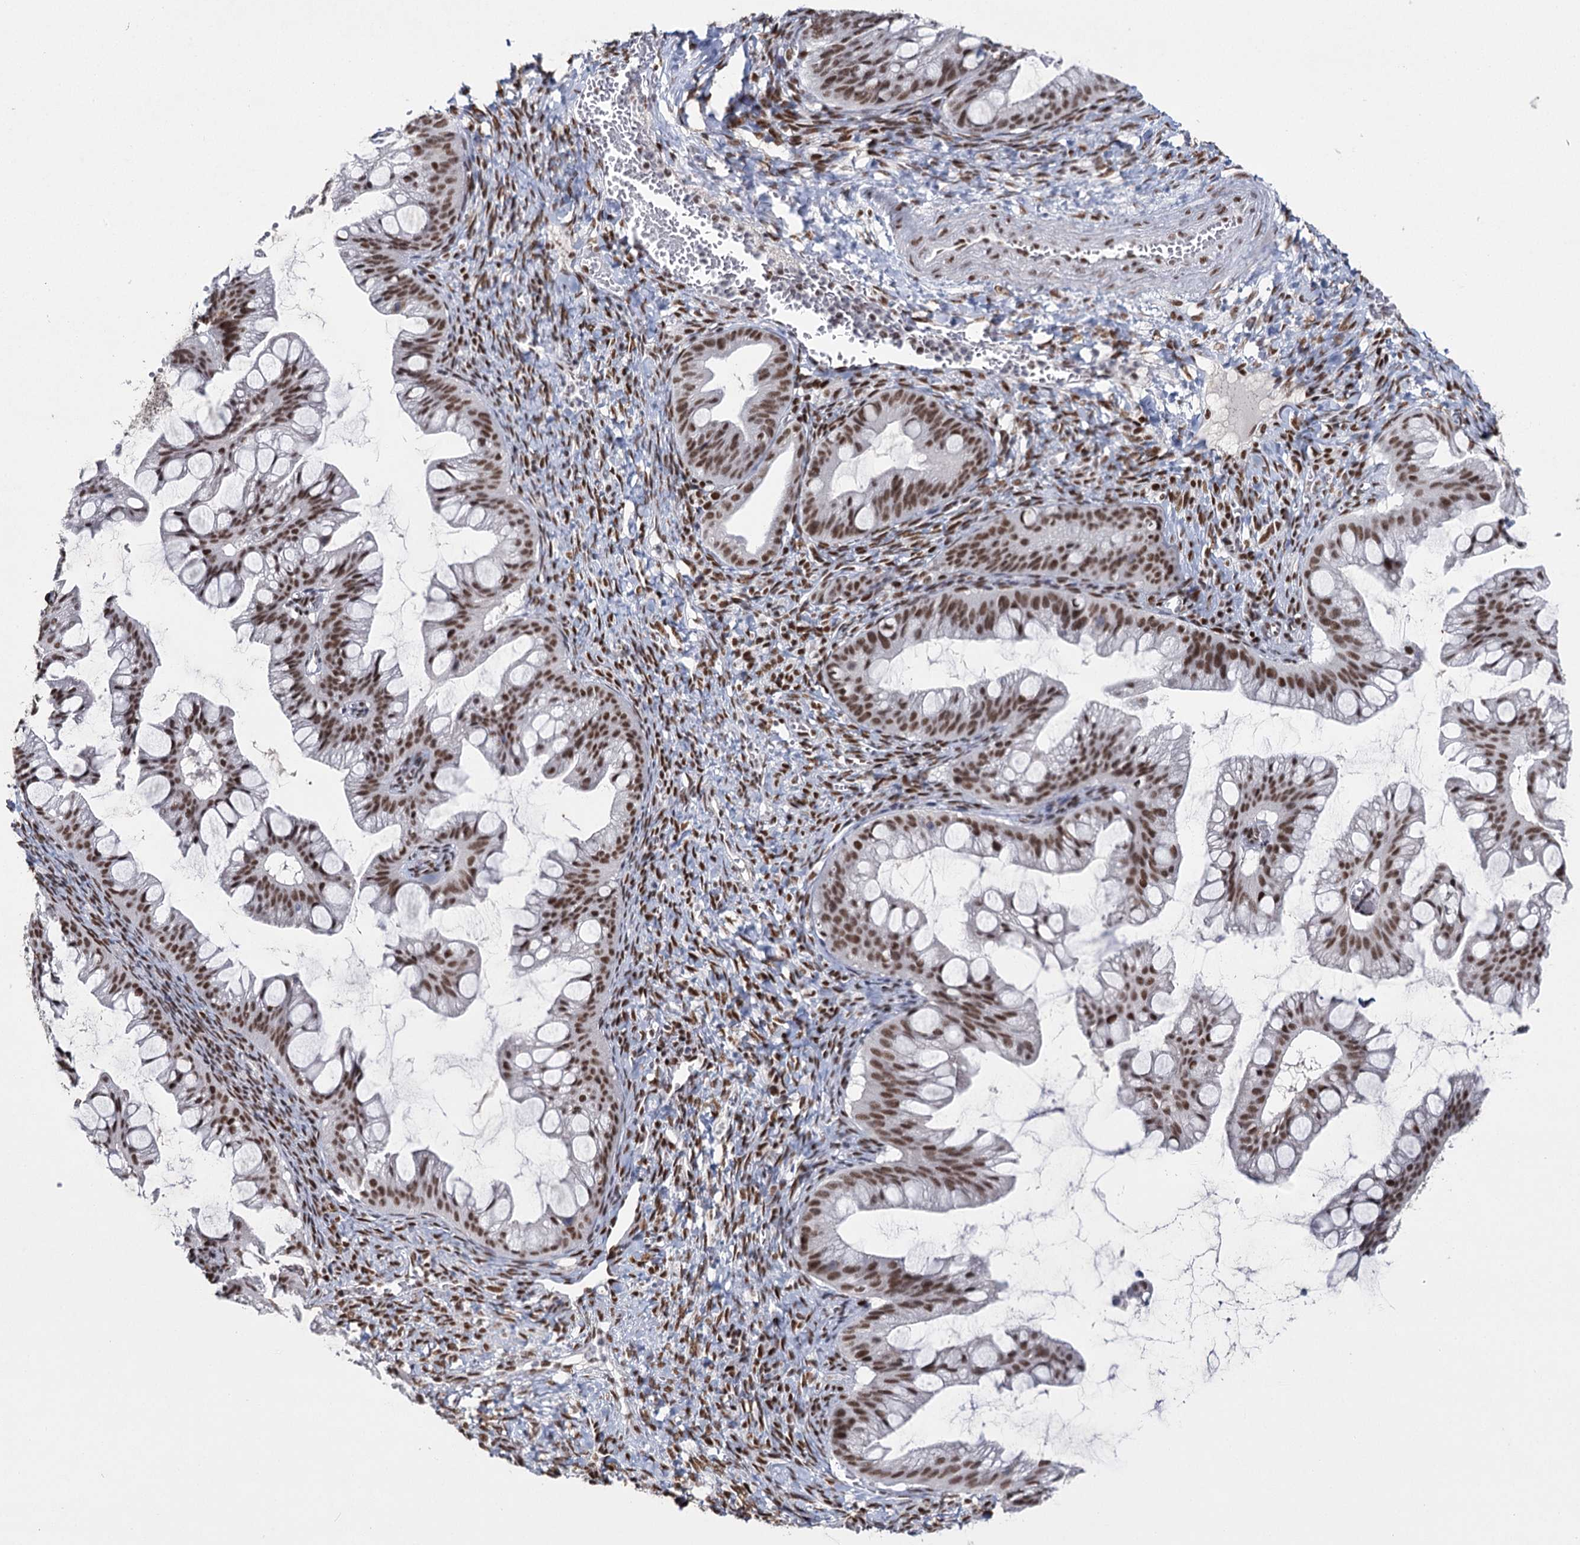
{"staining": {"intensity": "moderate", "quantity": ">75%", "location": "nuclear"}, "tissue": "ovarian cancer", "cell_type": "Tumor cells", "image_type": "cancer", "snomed": [{"axis": "morphology", "description": "Cystadenocarcinoma, mucinous, NOS"}, {"axis": "topography", "description": "Ovary"}], "caption": "Moderate nuclear protein staining is appreciated in about >75% of tumor cells in ovarian cancer.", "gene": "SCAF8", "patient": {"sex": "female", "age": 73}}